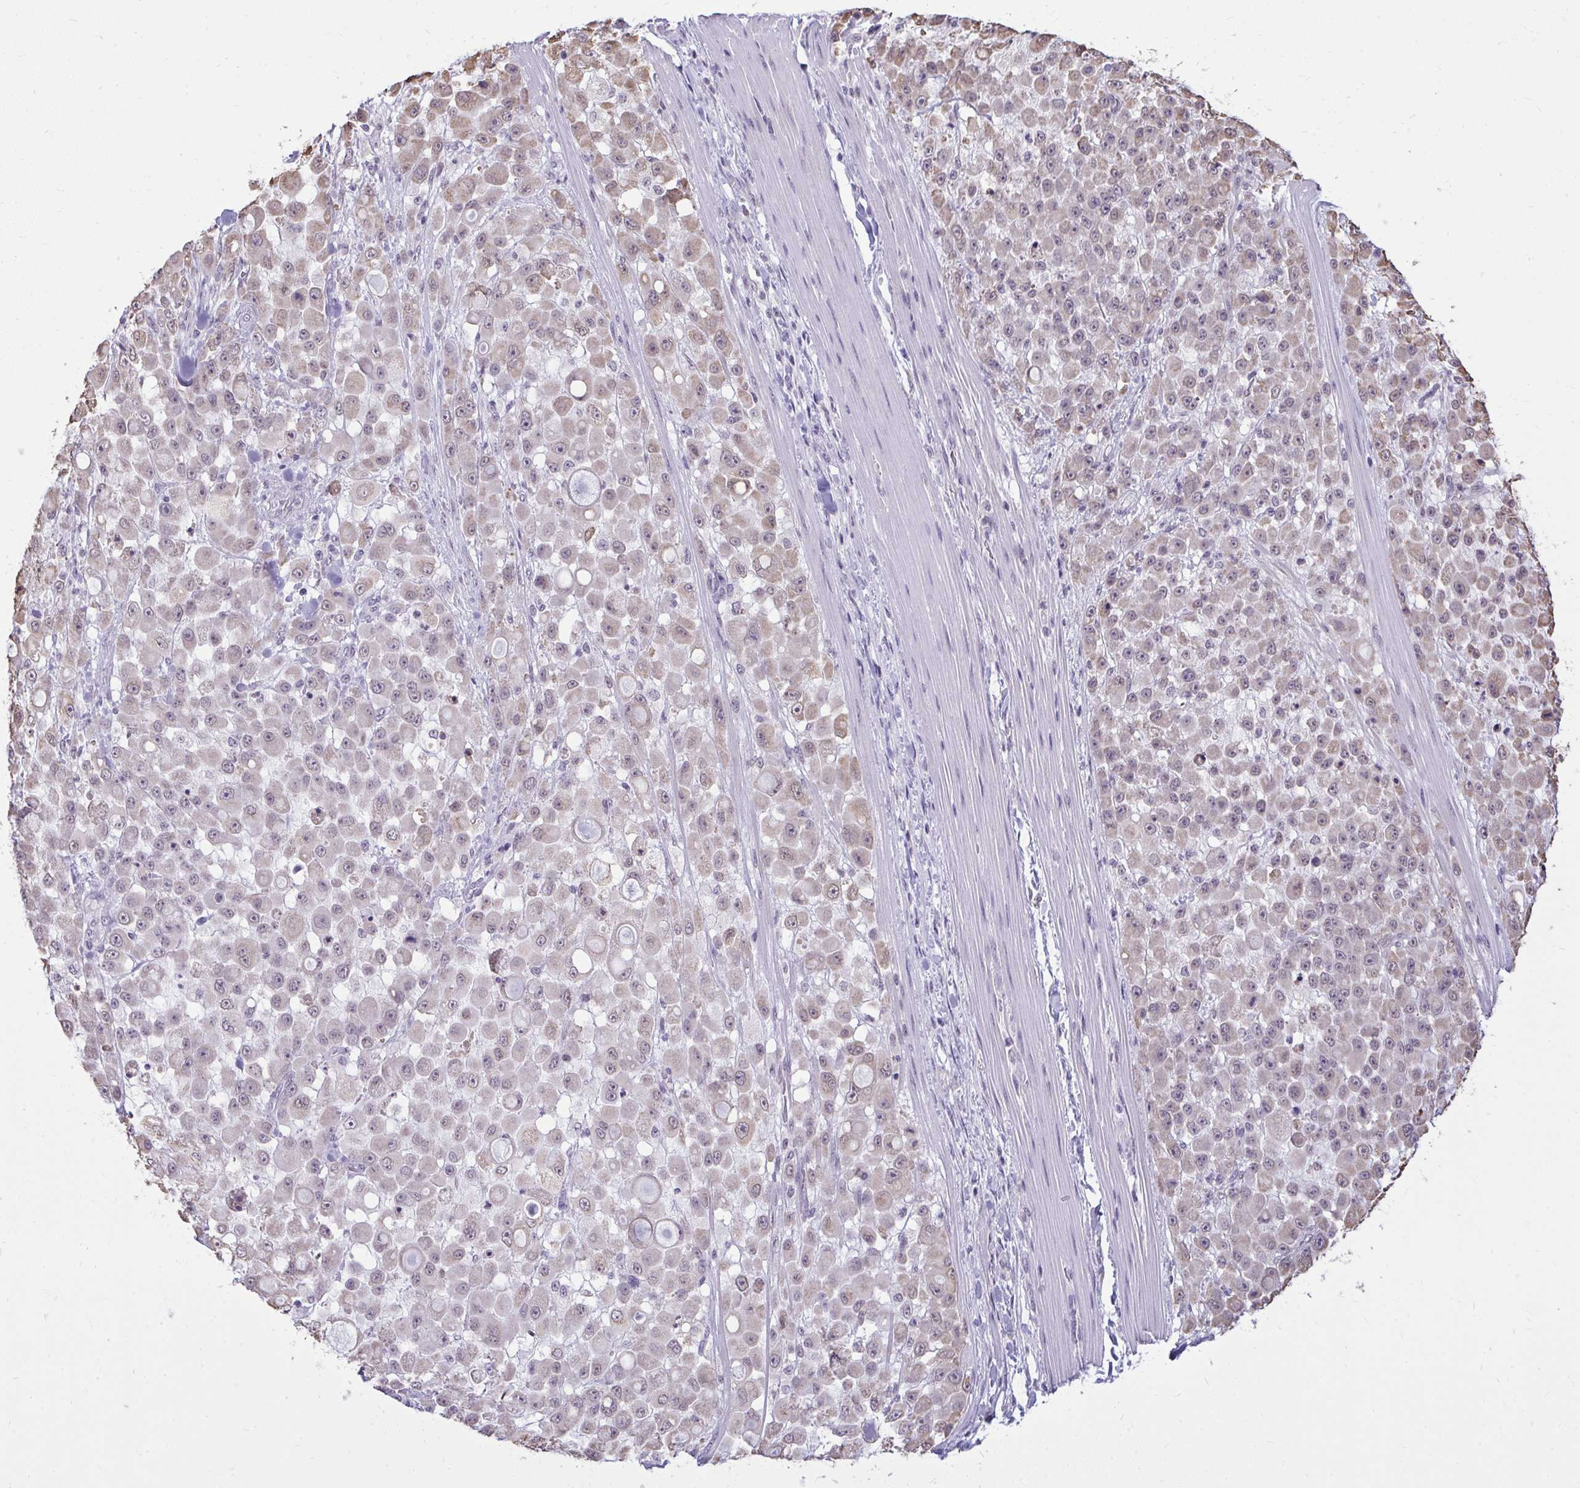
{"staining": {"intensity": "weak", "quantity": "<25%", "location": "nuclear"}, "tissue": "stomach cancer", "cell_type": "Tumor cells", "image_type": "cancer", "snomed": [{"axis": "morphology", "description": "Adenocarcinoma, NOS"}, {"axis": "topography", "description": "Stomach"}], "caption": "The image exhibits no staining of tumor cells in stomach cancer.", "gene": "NPPA", "patient": {"sex": "female", "age": 76}}